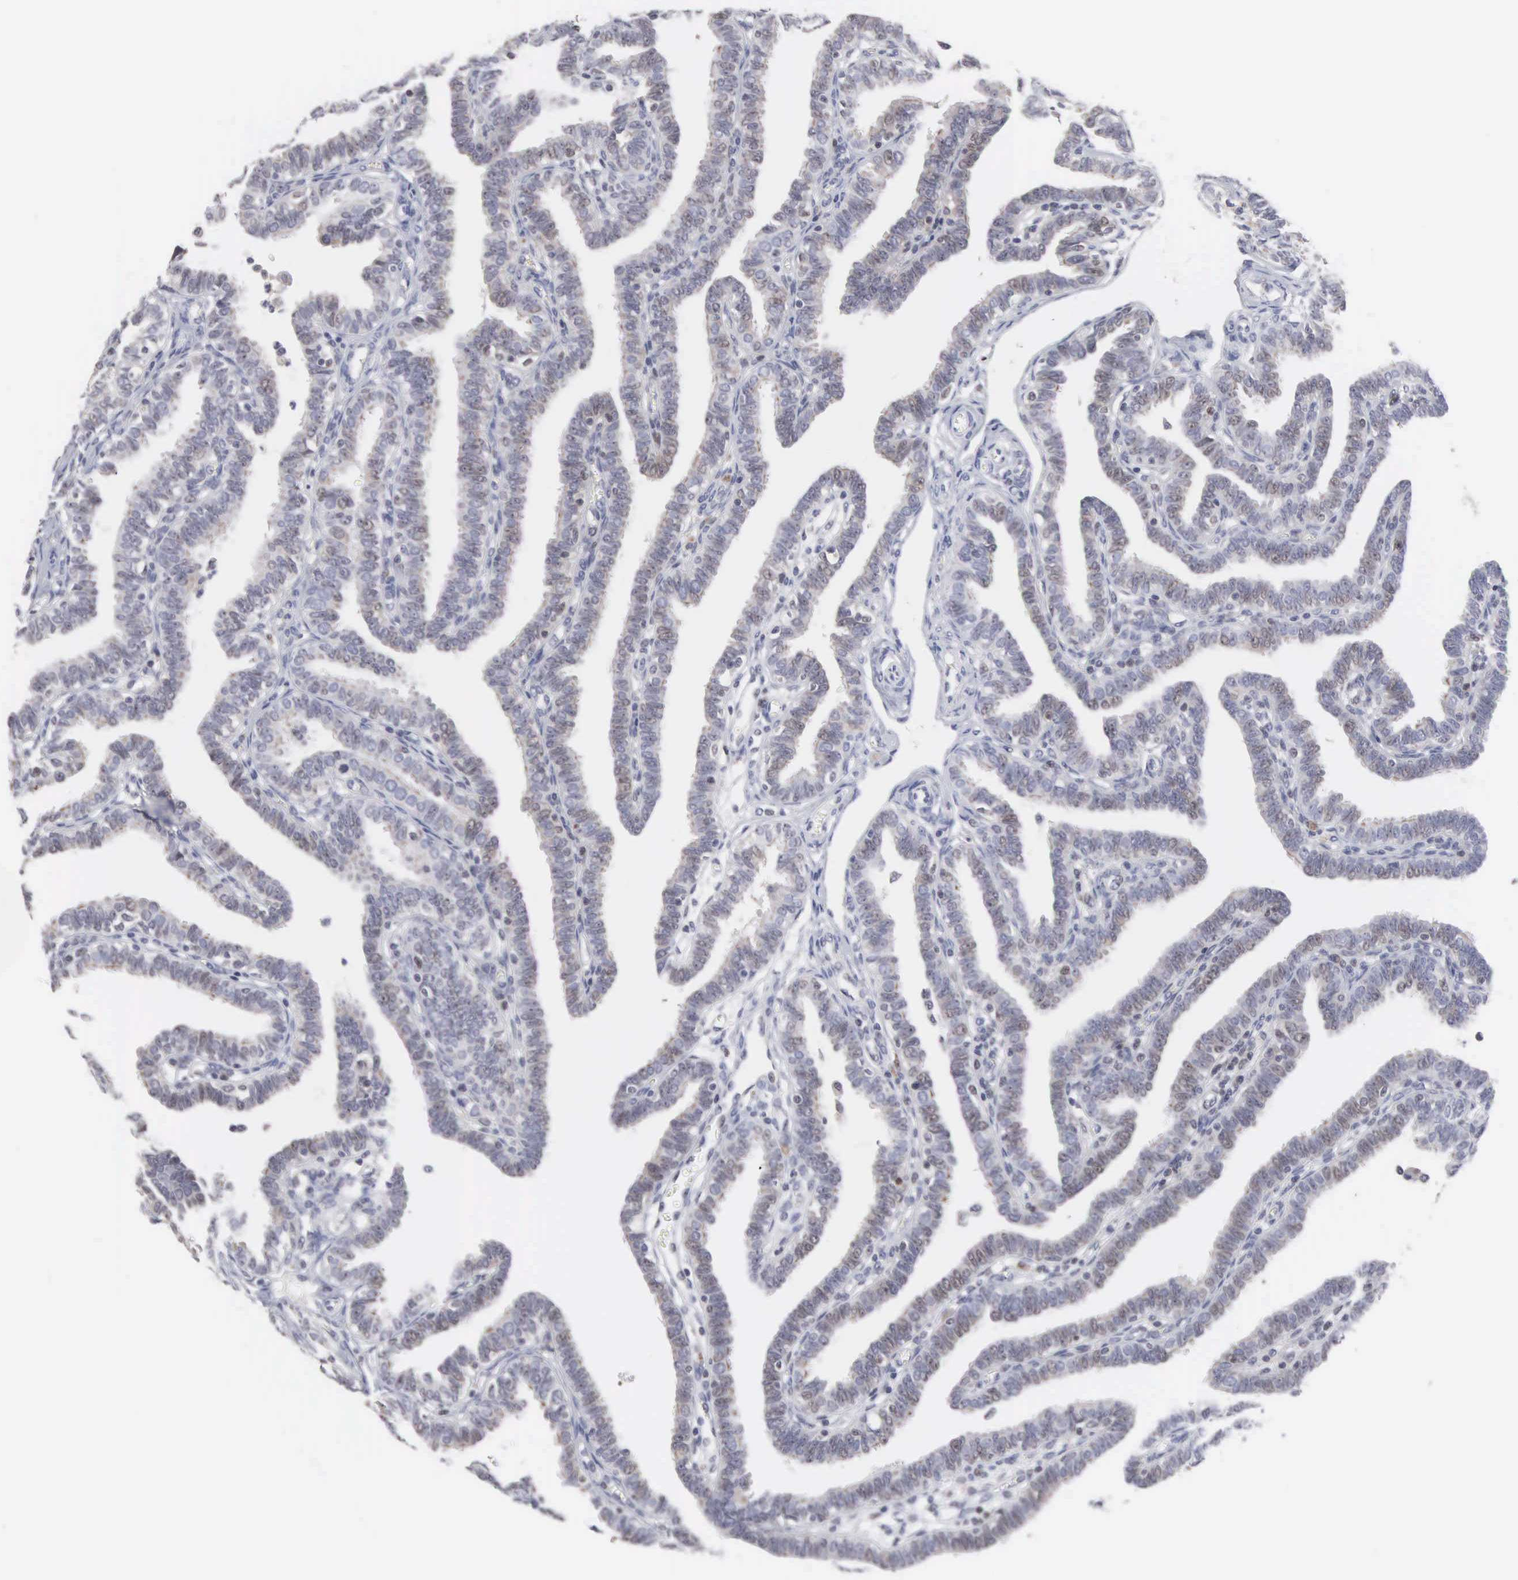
{"staining": {"intensity": "moderate", "quantity": "25%-75%", "location": "cytoplasmic/membranous"}, "tissue": "fallopian tube", "cell_type": "Glandular cells", "image_type": "normal", "snomed": [{"axis": "morphology", "description": "Normal tissue, NOS"}, {"axis": "topography", "description": "Fallopian tube"}], "caption": "IHC (DAB (3,3'-diaminobenzidine)) staining of benign fallopian tube displays moderate cytoplasmic/membranous protein staining in approximately 25%-75% of glandular cells.", "gene": "ACOT4", "patient": {"sex": "female", "age": 41}}